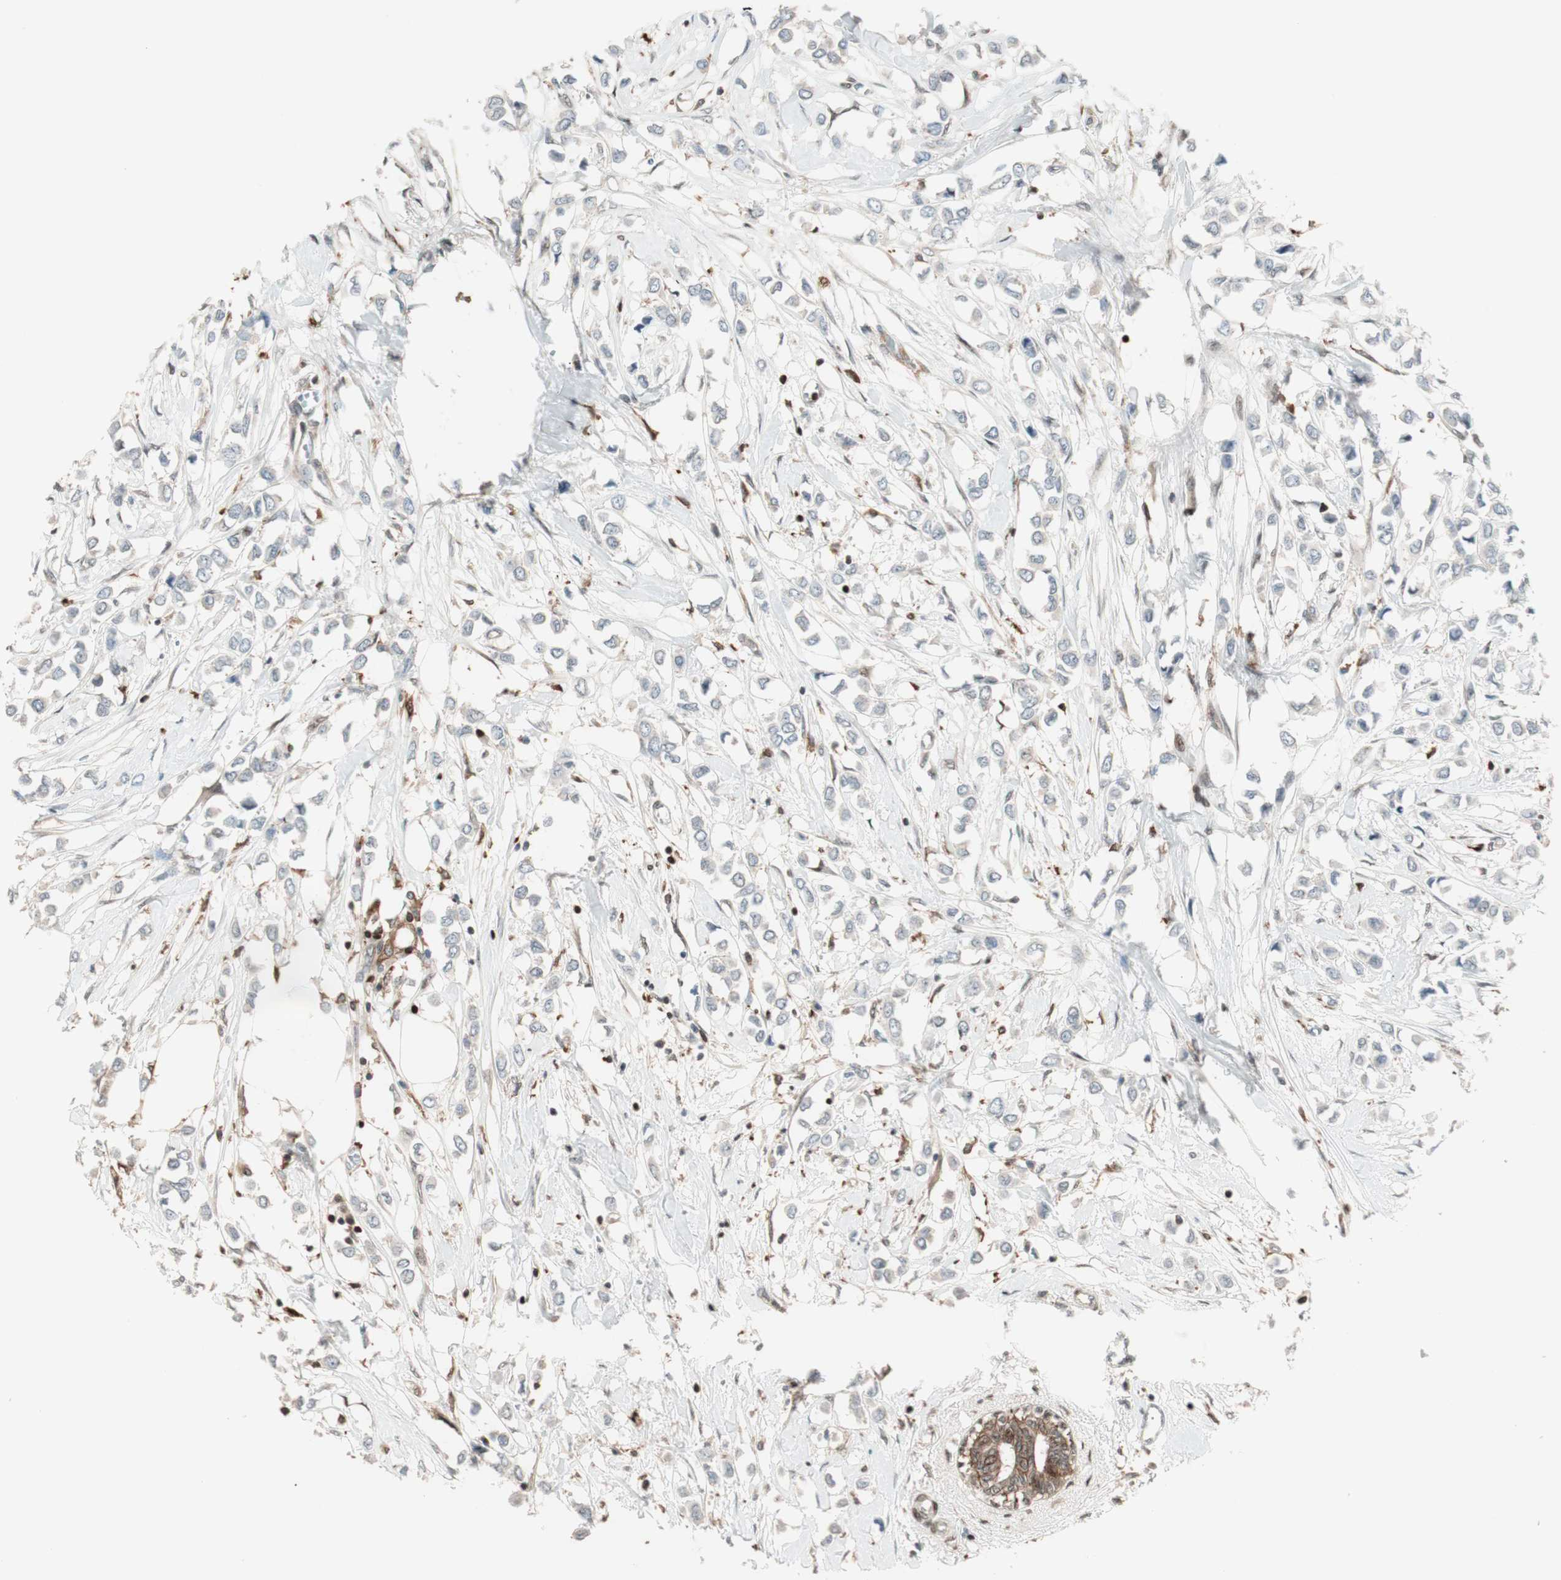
{"staining": {"intensity": "weak", "quantity": "25%-75%", "location": "cytoplasmic/membranous"}, "tissue": "breast cancer", "cell_type": "Tumor cells", "image_type": "cancer", "snomed": [{"axis": "morphology", "description": "Lobular carcinoma"}, {"axis": "topography", "description": "Breast"}], "caption": "A micrograph of human breast cancer (lobular carcinoma) stained for a protein reveals weak cytoplasmic/membranous brown staining in tumor cells.", "gene": "BIN1", "patient": {"sex": "female", "age": 51}}